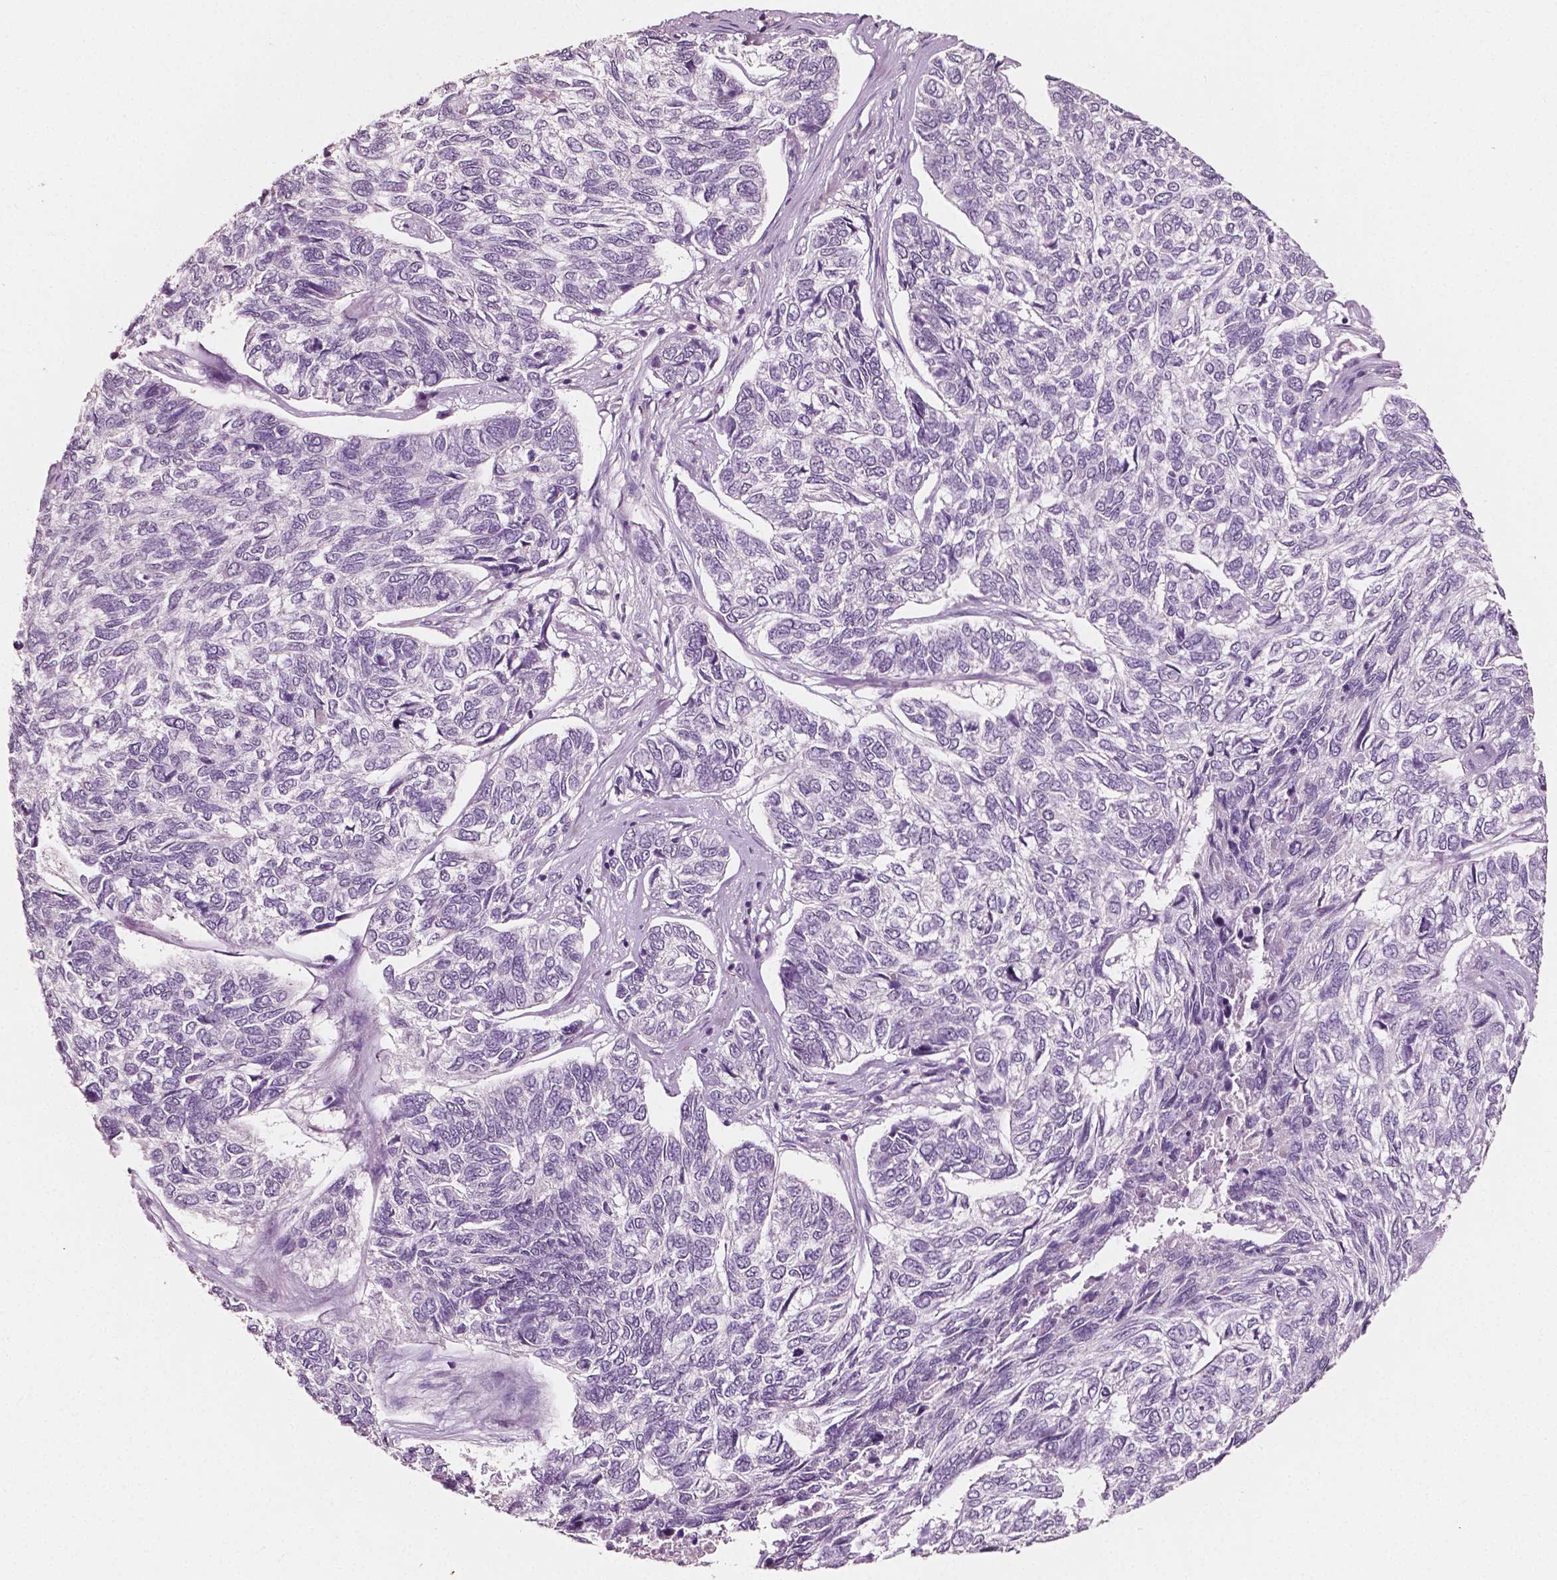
{"staining": {"intensity": "negative", "quantity": "none", "location": "none"}, "tissue": "skin cancer", "cell_type": "Tumor cells", "image_type": "cancer", "snomed": [{"axis": "morphology", "description": "Basal cell carcinoma"}, {"axis": "topography", "description": "Skin"}], "caption": "Photomicrograph shows no protein positivity in tumor cells of skin cancer tissue.", "gene": "PLA2R1", "patient": {"sex": "female", "age": 65}}